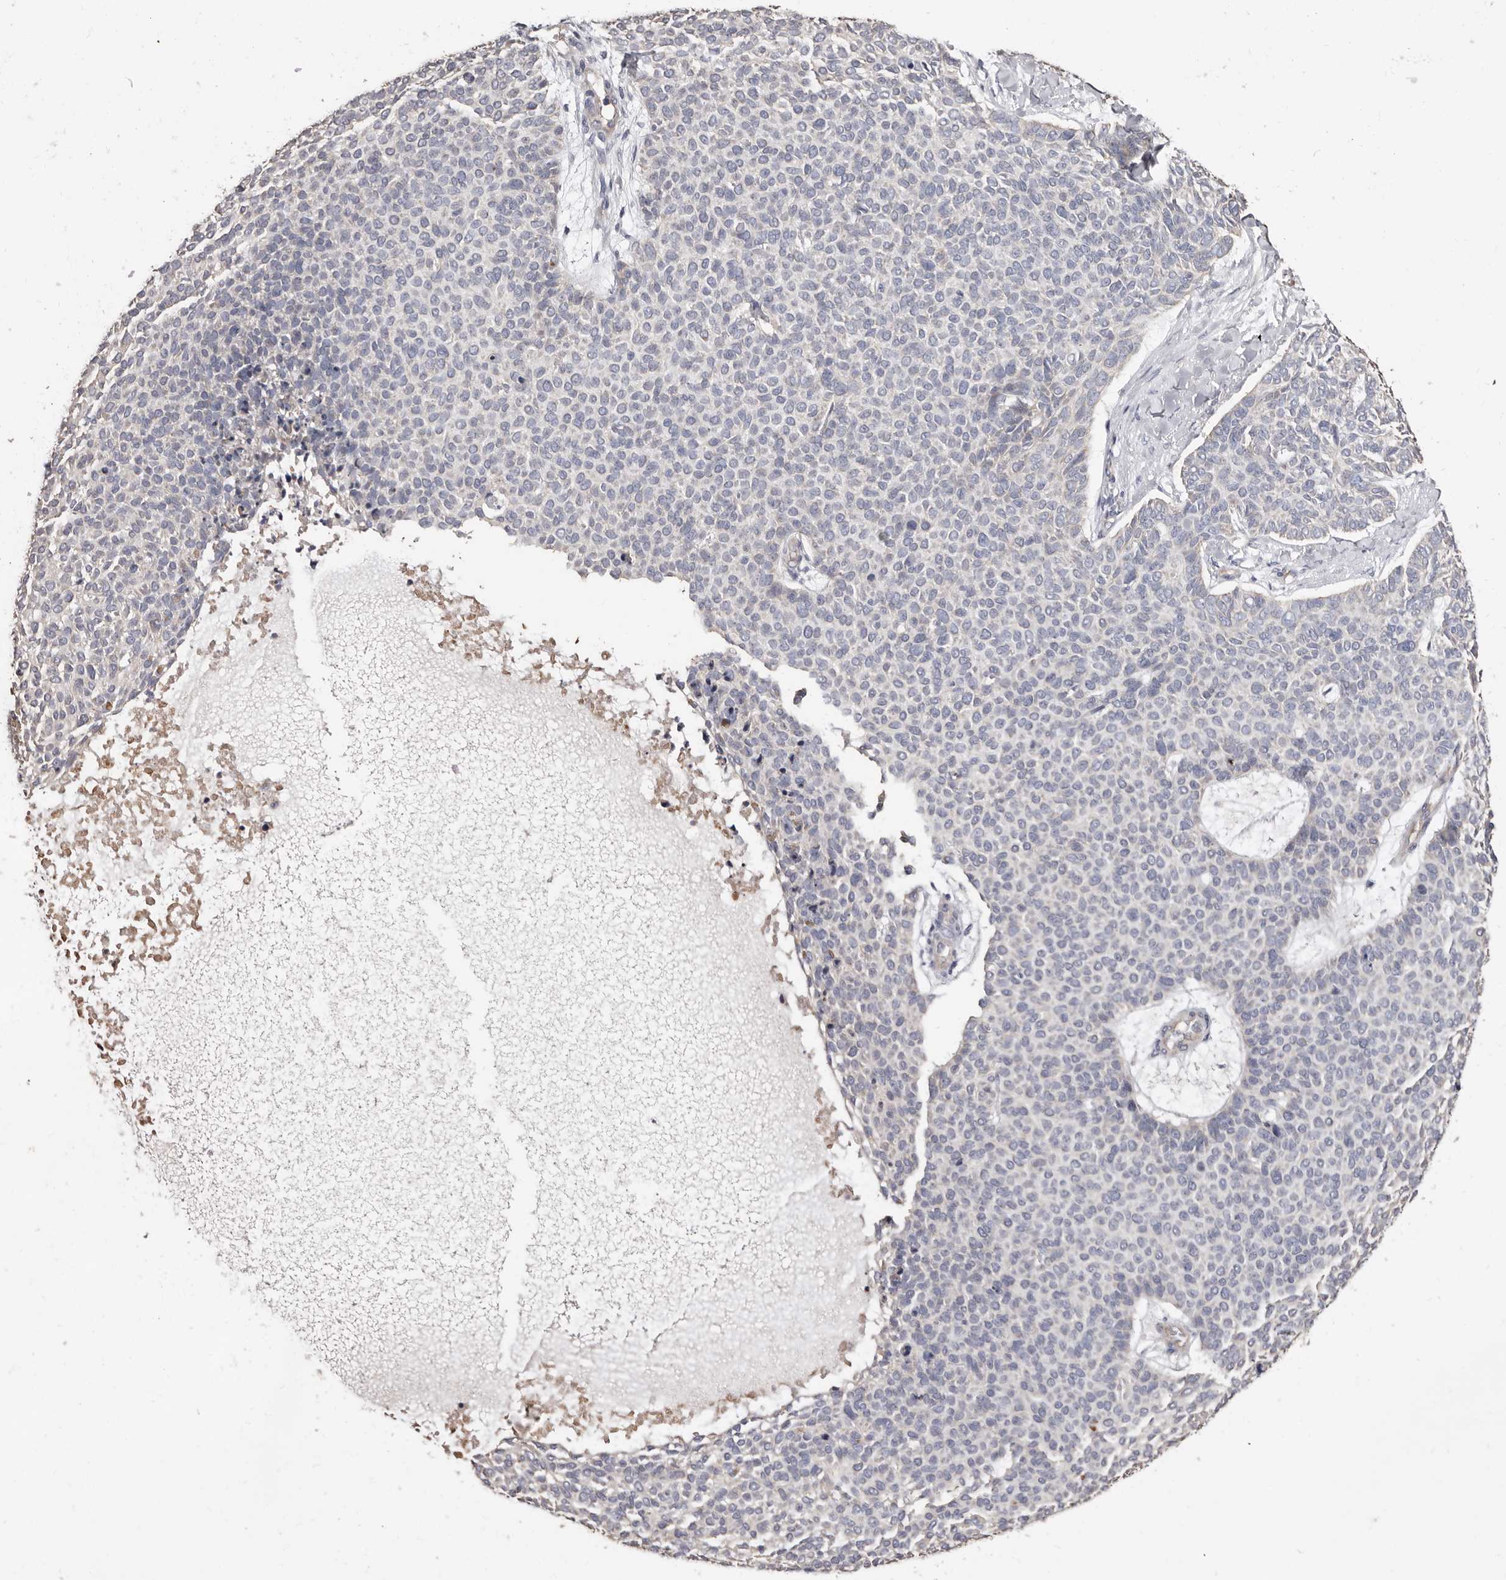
{"staining": {"intensity": "negative", "quantity": "none", "location": "none"}, "tissue": "skin cancer", "cell_type": "Tumor cells", "image_type": "cancer", "snomed": [{"axis": "morphology", "description": "Normal tissue, NOS"}, {"axis": "morphology", "description": "Basal cell carcinoma"}, {"axis": "topography", "description": "Skin"}], "caption": "Tumor cells are negative for brown protein staining in skin cancer.", "gene": "SPTA1", "patient": {"sex": "male", "age": 50}}